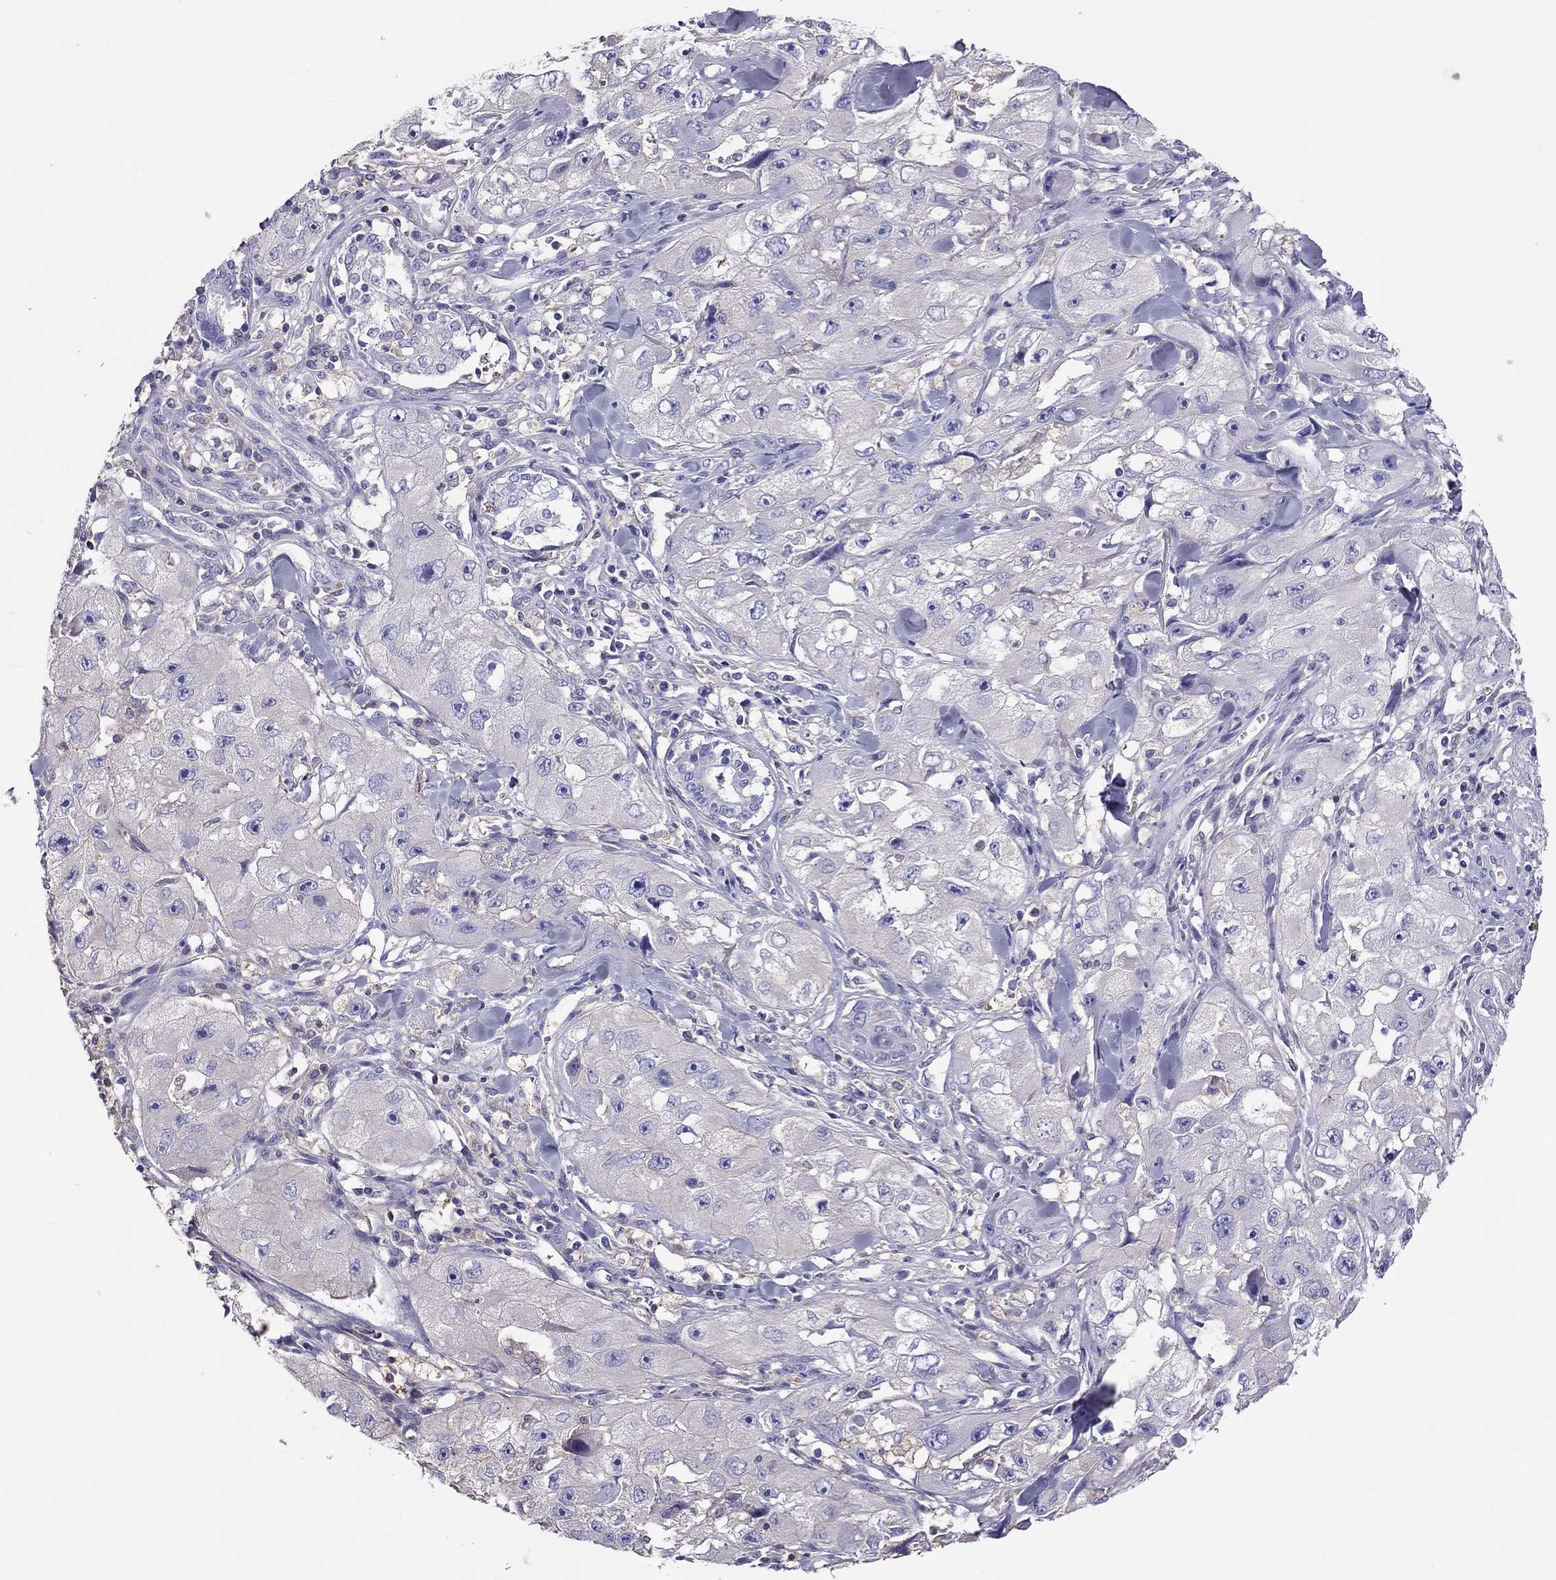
{"staining": {"intensity": "negative", "quantity": "none", "location": "none"}, "tissue": "skin cancer", "cell_type": "Tumor cells", "image_type": "cancer", "snomed": [{"axis": "morphology", "description": "Squamous cell carcinoma, NOS"}, {"axis": "topography", "description": "Skin"}, {"axis": "topography", "description": "Subcutis"}], "caption": "Tumor cells show no significant protein expression in skin squamous cell carcinoma.", "gene": "TEX22", "patient": {"sex": "male", "age": 73}}